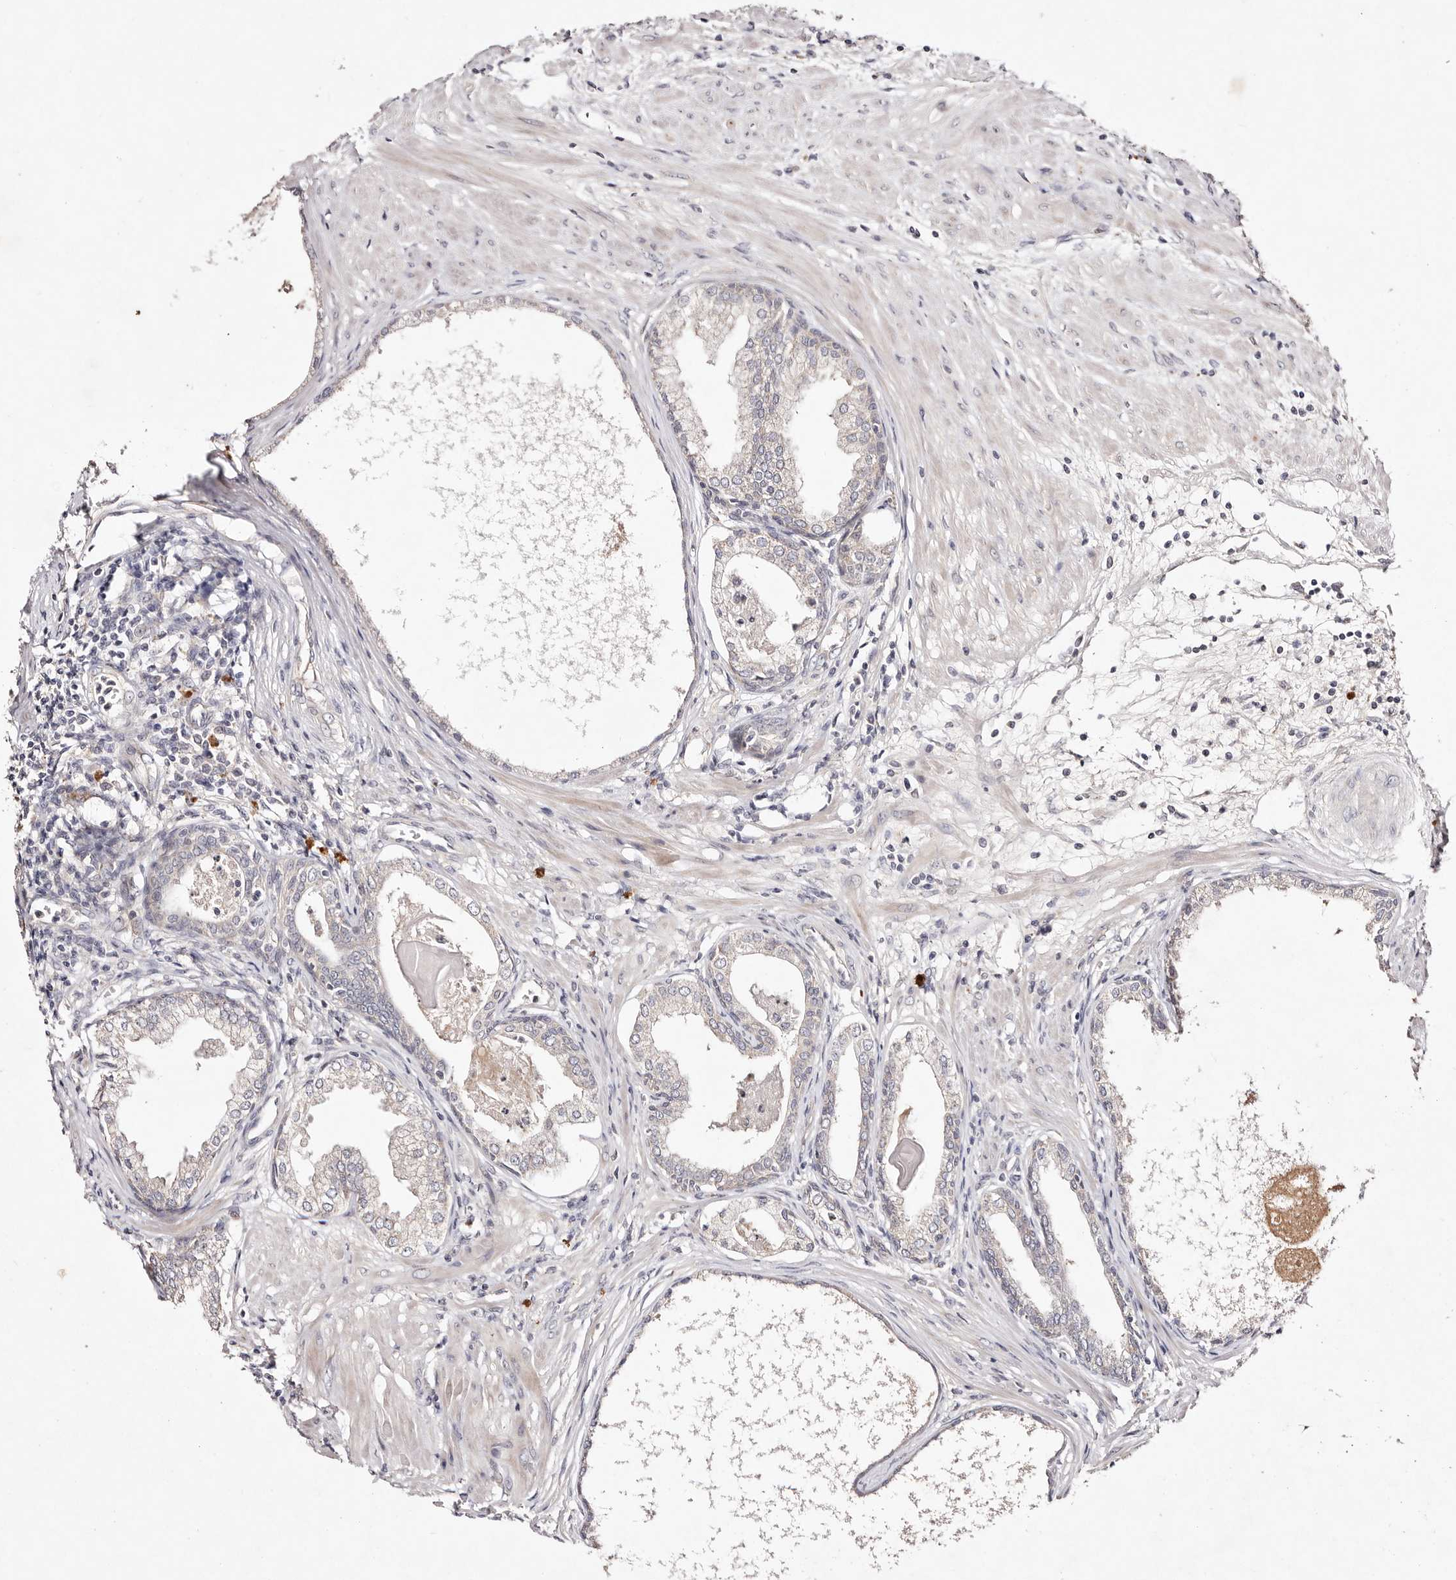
{"staining": {"intensity": "weak", "quantity": "<25%", "location": "cytoplasmic/membranous"}, "tissue": "prostate cancer", "cell_type": "Tumor cells", "image_type": "cancer", "snomed": [{"axis": "morphology", "description": "Adenocarcinoma, High grade"}, {"axis": "topography", "description": "Prostate"}], "caption": "DAB immunohistochemical staining of prostate adenocarcinoma (high-grade) shows no significant expression in tumor cells. (DAB IHC, high magnification).", "gene": "TSC2", "patient": {"sex": "male", "age": 62}}